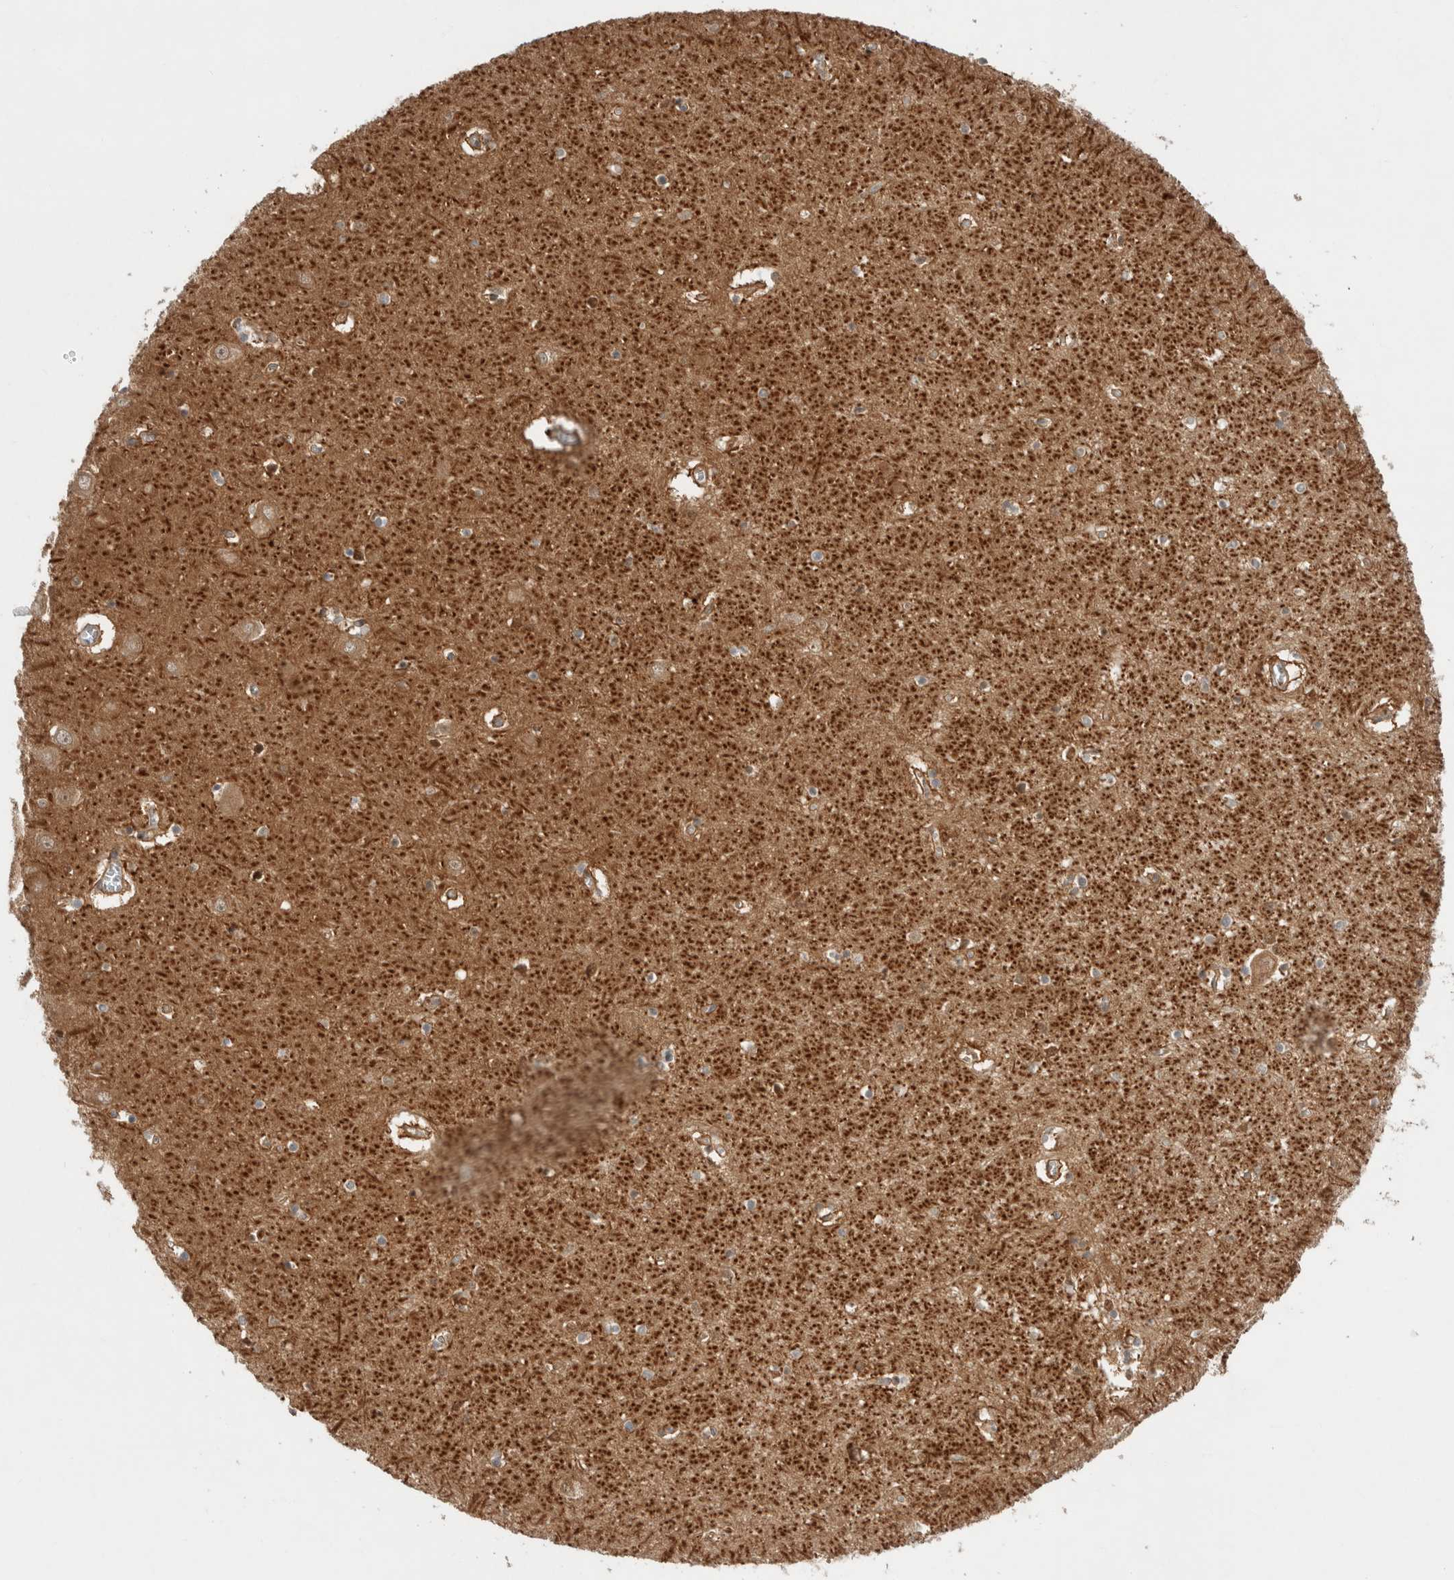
{"staining": {"intensity": "moderate", "quantity": ">75%", "location": "cytoplasmic/membranous"}, "tissue": "hippocampus", "cell_type": "Glial cells", "image_type": "normal", "snomed": [{"axis": "morphology", "description": "Normal tissue, NOS"}, {"axis": "topography", "description": "Hippocampus"}], "caption": "Immunohistochemistry (IHC) (DAB) staining of benign human hippocampus displays moderate cytoplasmic/membranous protein positivity in approximately >75% of glial cells. (brown staining indicates protein expression, while blue staining denotes nuclei).", "gene": "KLHL14", "patient": {"sex": "male", "age": 70}}